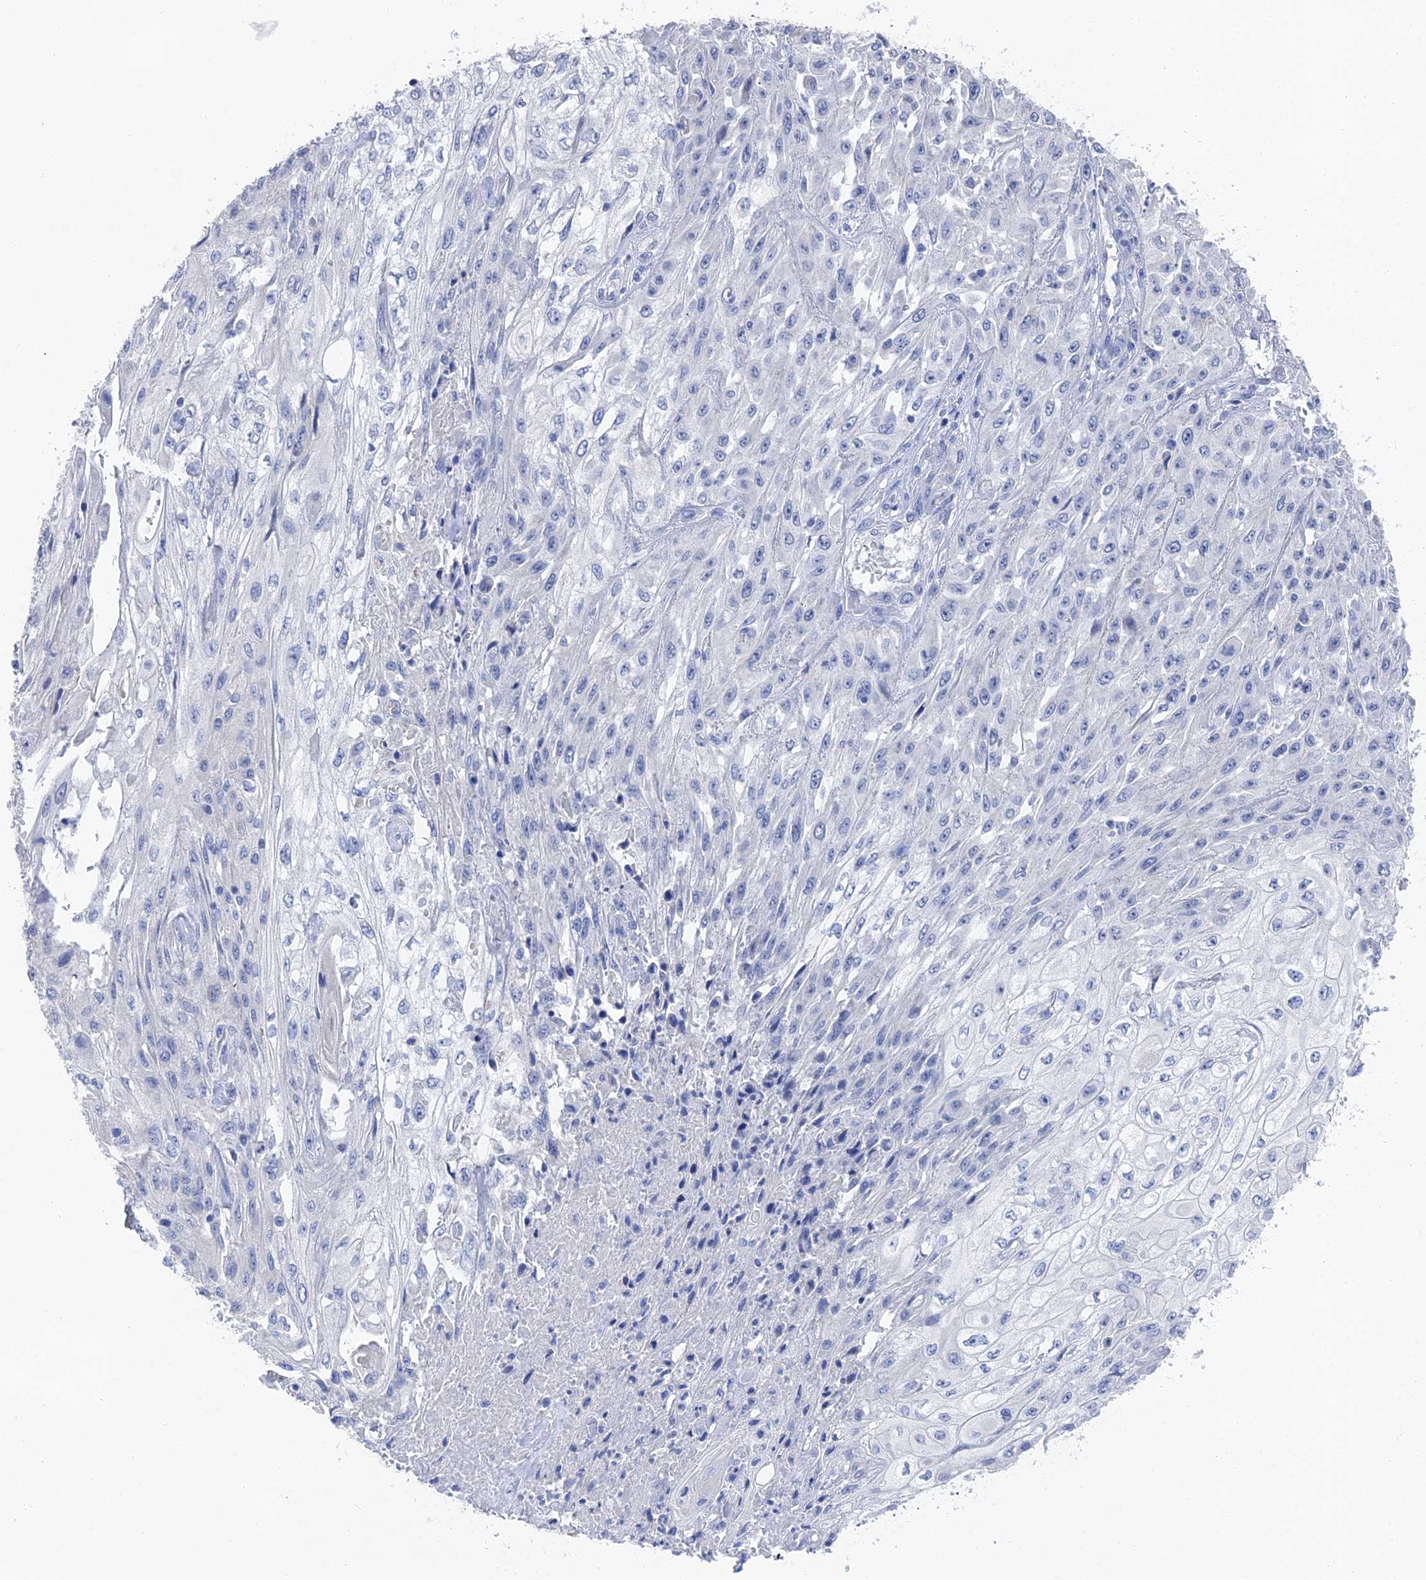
{"staining": {"intensity": "negative", "quantity": "none", "location": "none"}, "tissue": "skin cancer", "cell_type": "Tumor cells", "image_type": "cancer", "snomed": [{"axis": "morphology", "description": "Squamous cell carcinoma, NOS"}, {"axis": "morphology", "description": "Squamous cell carcinoma, metastatic, NOS"}, {"axis": "topography", "description": "Skin"}, {"axis": "topography", "description": "Lymph node"}], "caption": "Human skin cancer (metastatic squamous cell carcinoma) stained for a protein using immunohistochemistry (IHC) displays no expression in tumor cells.", "gene": "GFAP", "patient": {"sex": "male", "age": 75}}